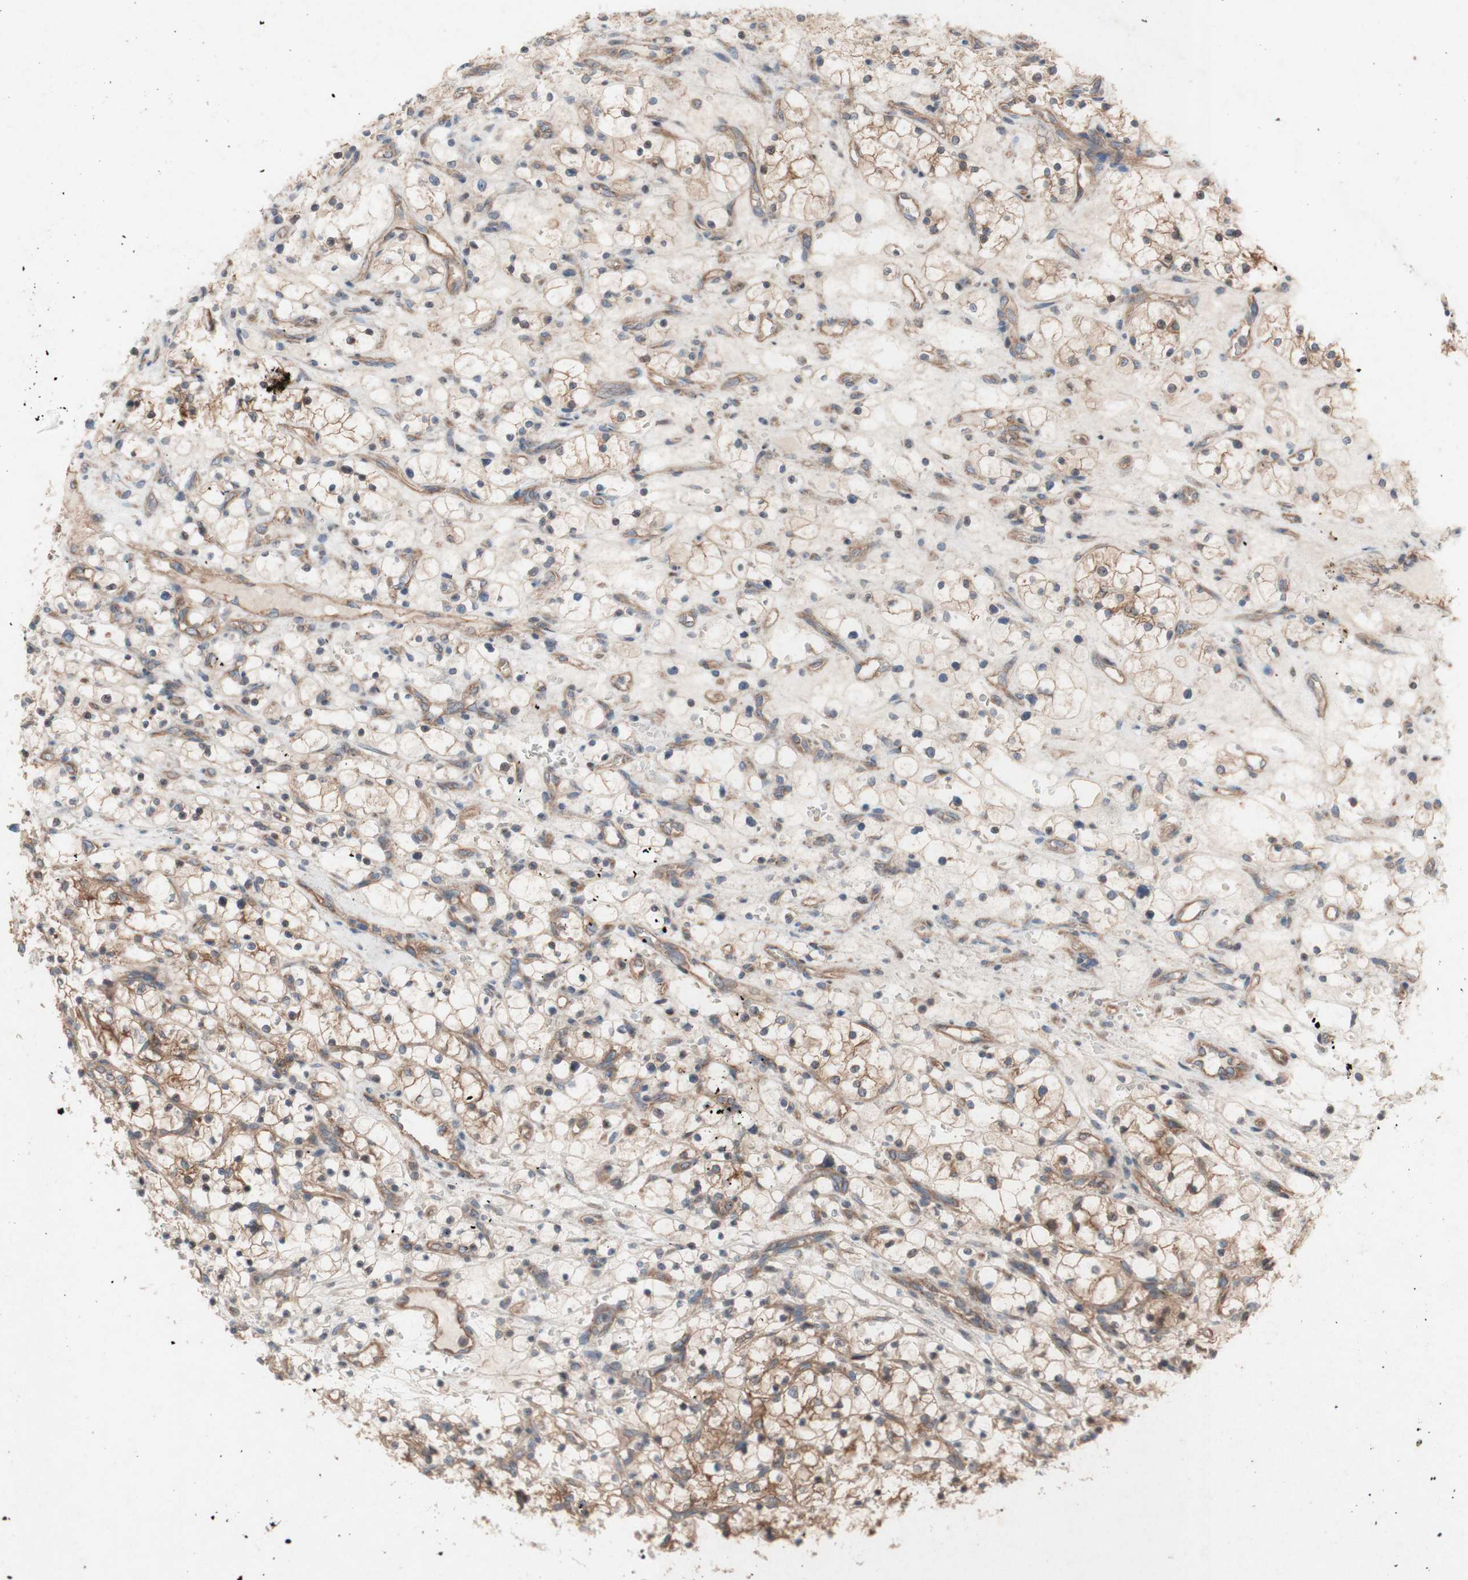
{"staining": {"intensity": "moderate", "quantity": ">75%", "location": "cytoplasmic/membranous"}, "tissue": "renal cancer", "cell_type": "Tumor cells", "image_type": "cancer", "snomed": [{"axis": "morphology", "description": "Adenocarcinoma, NOS"}, {"axis": "topography", "description": "Kidney"}], "caption": "Immunohistochemical staining of human renal adenocarcinoma shows moderate cytoplasmic/membranous protein staining in approximately >75% of tumor cells.", "gene": "TST", "patient": {"sex": "female", "age": 69}}